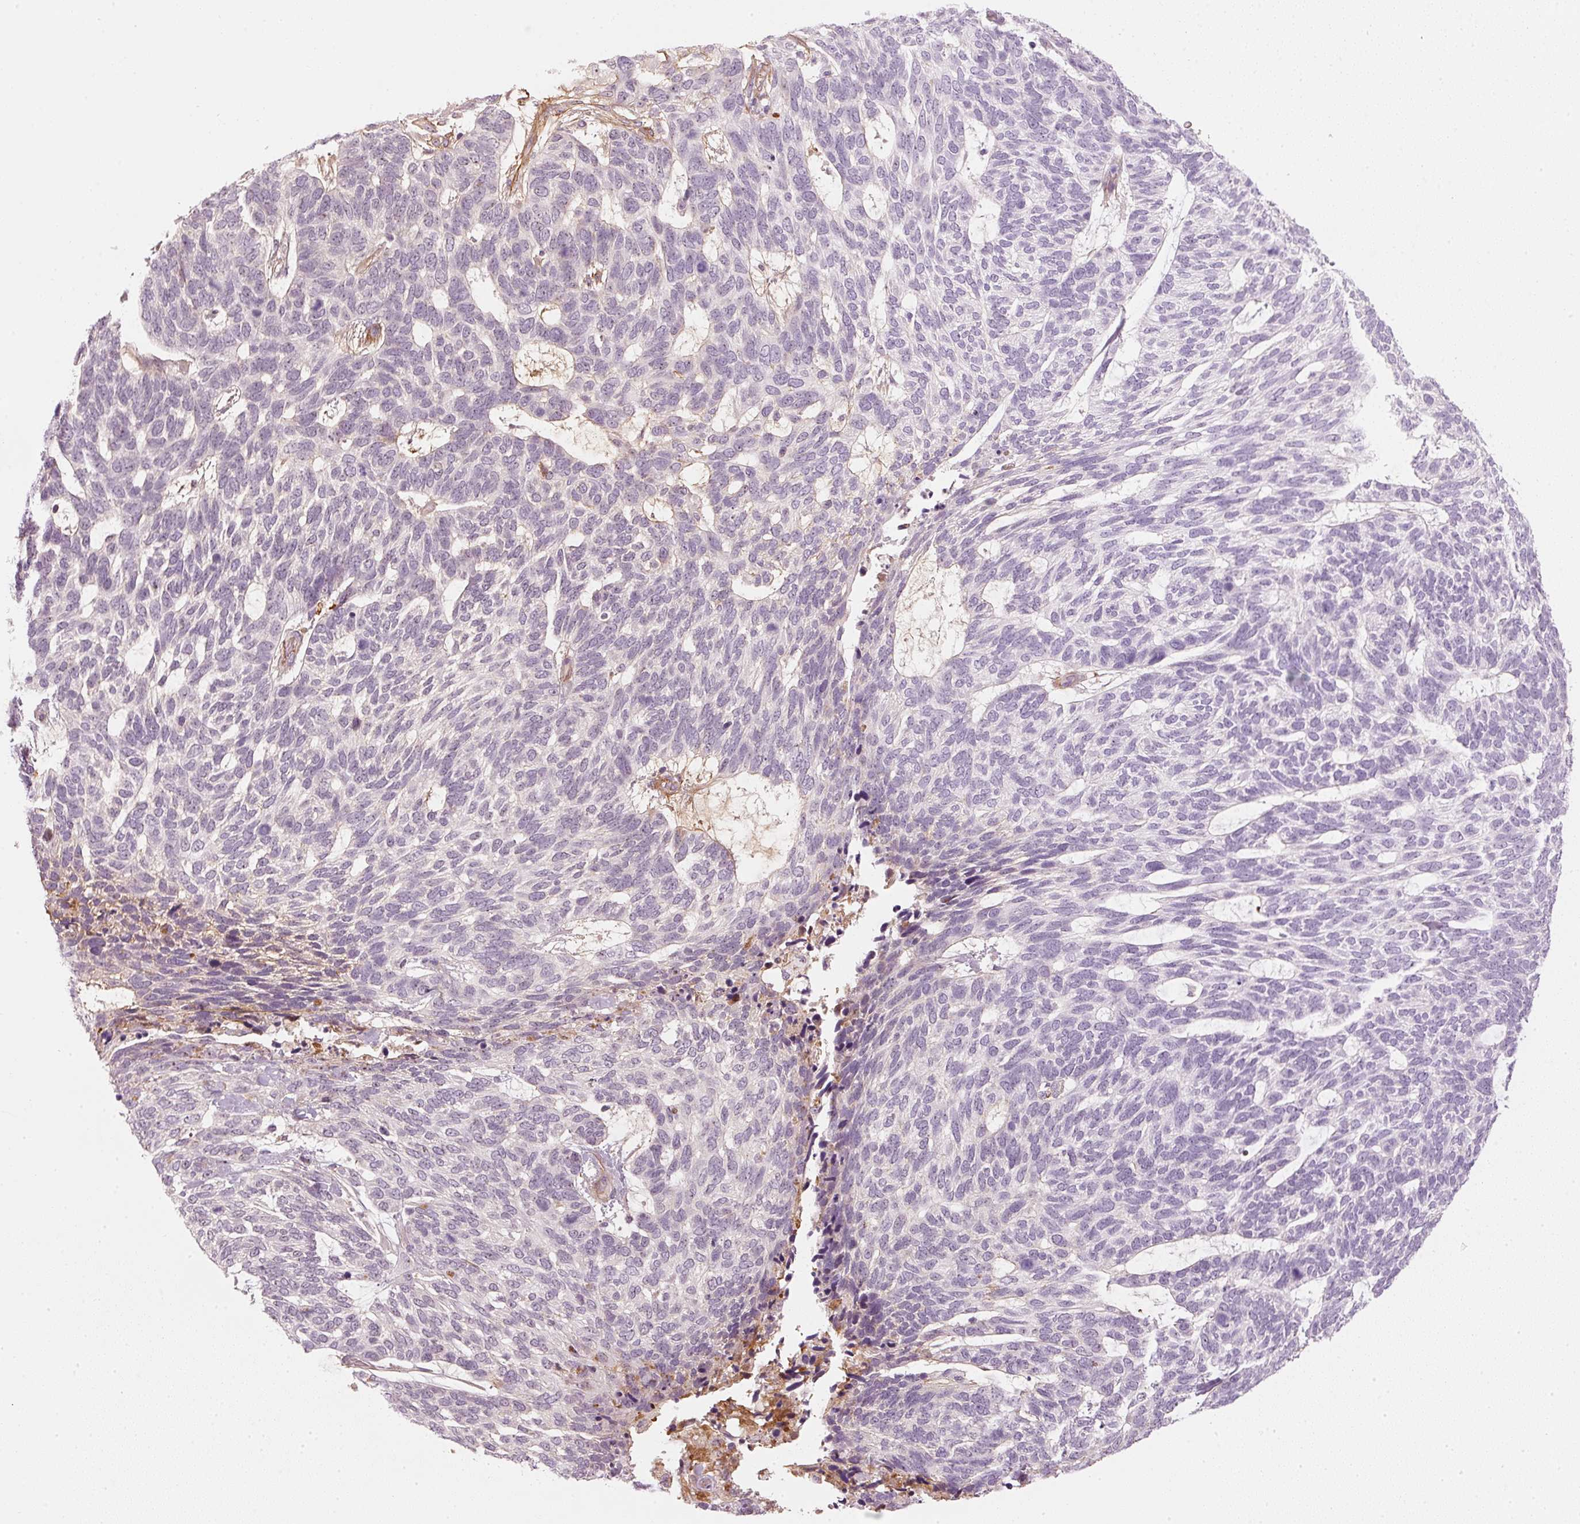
{"staining": {"intensity": "negative", "quantity": "none", "location": "none"}, "tissue": "skin cancer", "cell_type": "Tumor cells", "image_type": "cancer", "snomed": [{"axis": "morphology", "description": "Basal cell carcinoma"}, {"axis": "topography", "description": "Skin"}], "caption": "Immunohistochemistry (IHC) of human skin cancer reveals no staining in tumor cells.", "gene": "VCAM1", "patient": {"sex": "female", "age": 65}}